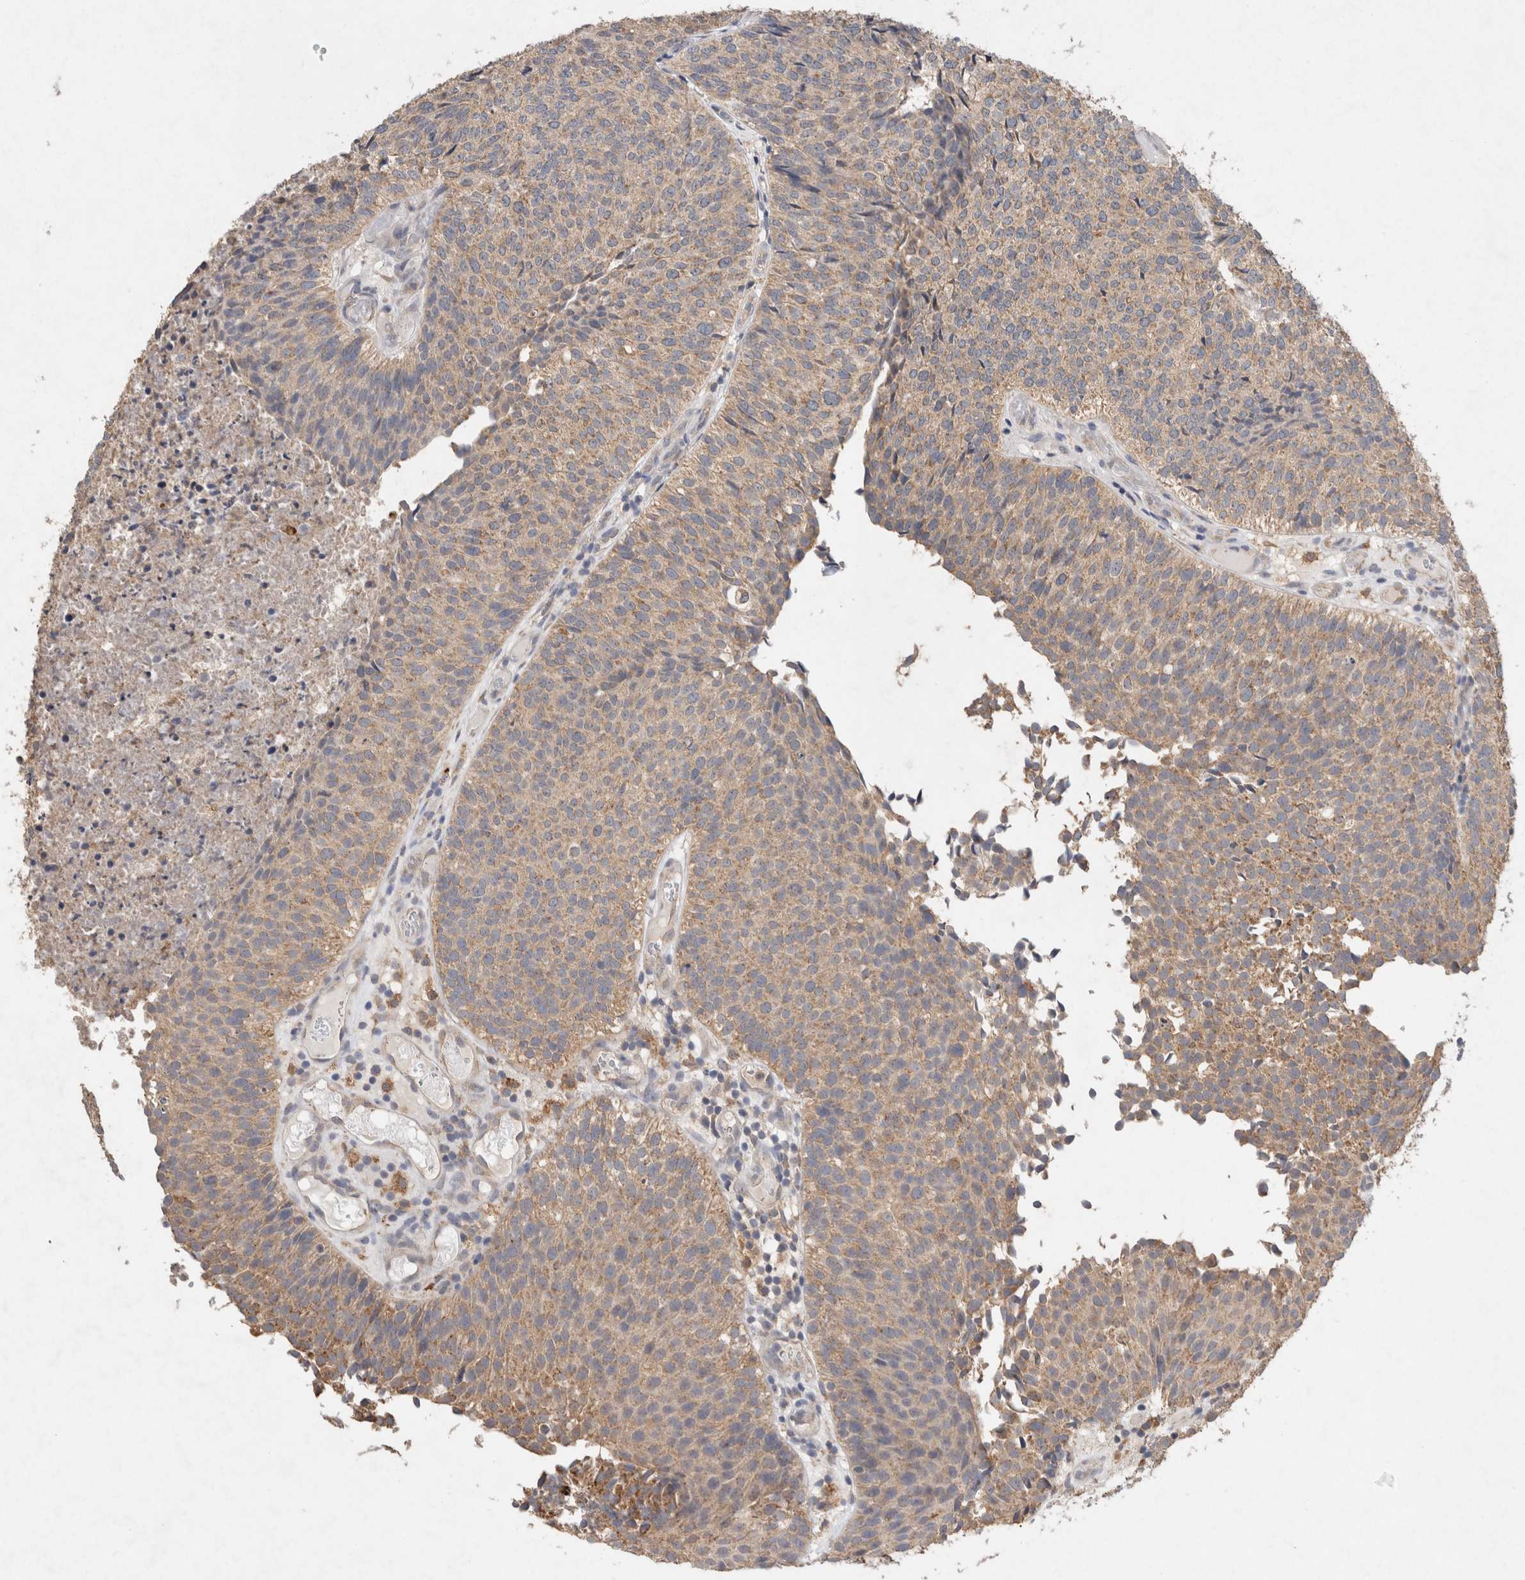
{"staining": {"intensity": "moderate", "quantity": ">75%", "location": "cytoplasmic/membranous"}, "tissue": "urothelial cancer", "cell_type": "Tumor cells", "image_type": "cancer", "snomed": [{"axis": "morphology", "description": "Urothelial carcinoma, Low grade"}, {"axis": "topography", "description": "Urinary bladder"}], "caption": "Protein staining of low-grade urothelial carcinoma tissue shows moderate cytoplasmic/membranous expression in about >75% of tumor cells.", "gene": "RAB14", "patient": {"sex": "male", "age": 86}}